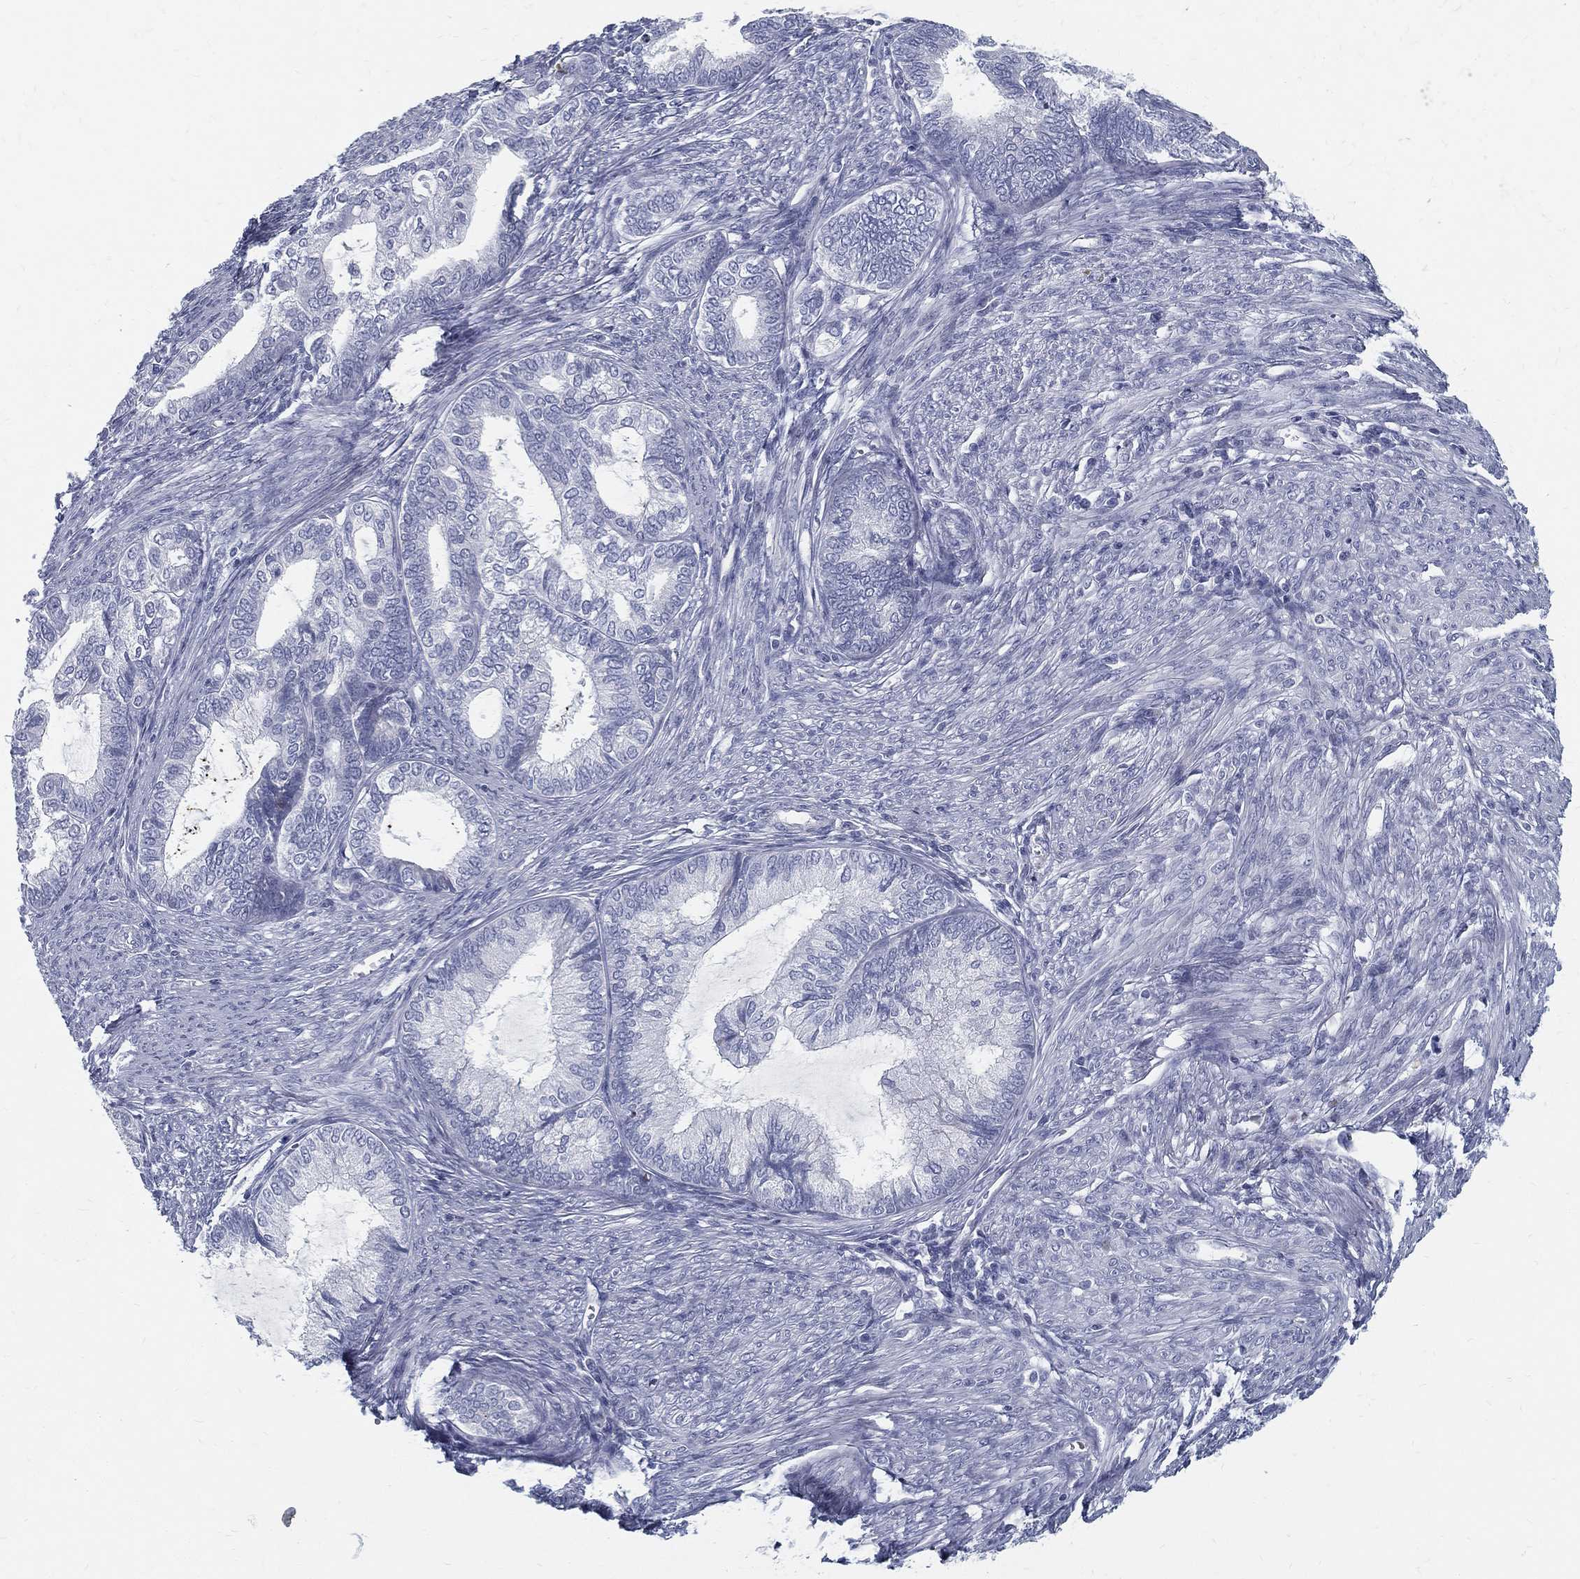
{"staining": {"intensity": "negative", "quantity": "none", "location": "none"}, "tissue": "endometrial cancer", "cell_type": "Tumor cells", "image_type": "cancer", "snomed": [{"axis": "morphology", "description": "Adenocarcinoma, NOS"}, {"axis": "topography", "description": "Endometrium"}], "caption": "Endometrial cancer was stained to show a protein in brown. There is no significant expression in tumor cells.", "gene": "SPPL2C", "patient": {"sex": "female", "age": 86}}